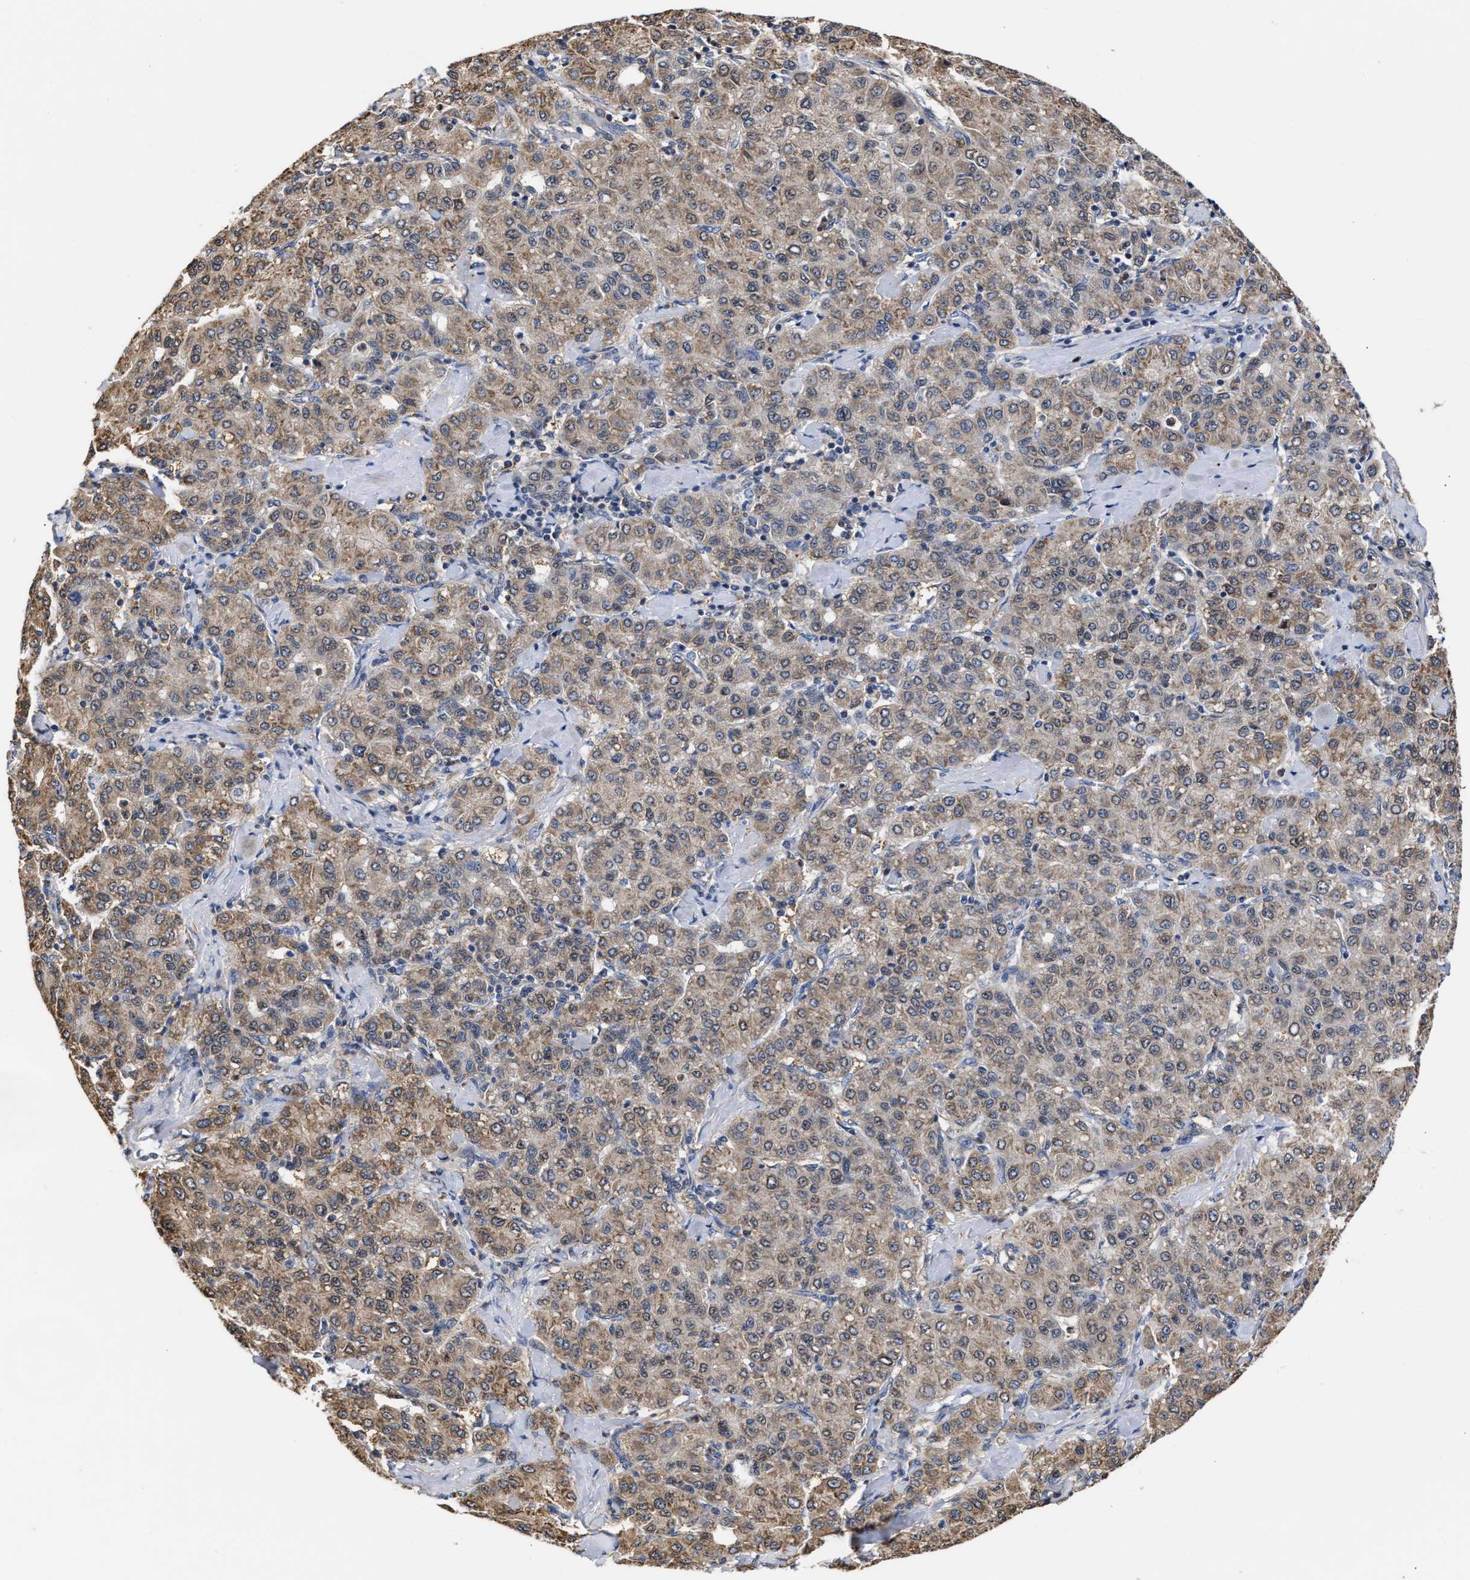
{"staining": {"intensity": "moderate", "quantity": "<25%", "location": "cytoplasmic/membranous"}, "tissue": "liver cancer", "cell_type": "Tumor cells", "image_type": "cancer", "snomed": [{"axis": "morphology", "description": "Carcinoma, Hepatocellular, NOS"}, {"axis": "topography", "description": "Liver"}], "caption": "Human liver cancer (hepatocellular carcinoma) stained with a brown dye demonstrates moderate cytoplasmic/membranous positive staining in about <25% of tumor cells.", "gene": "KLHDC1", "patient": {"sex": "male", "age": 65}}